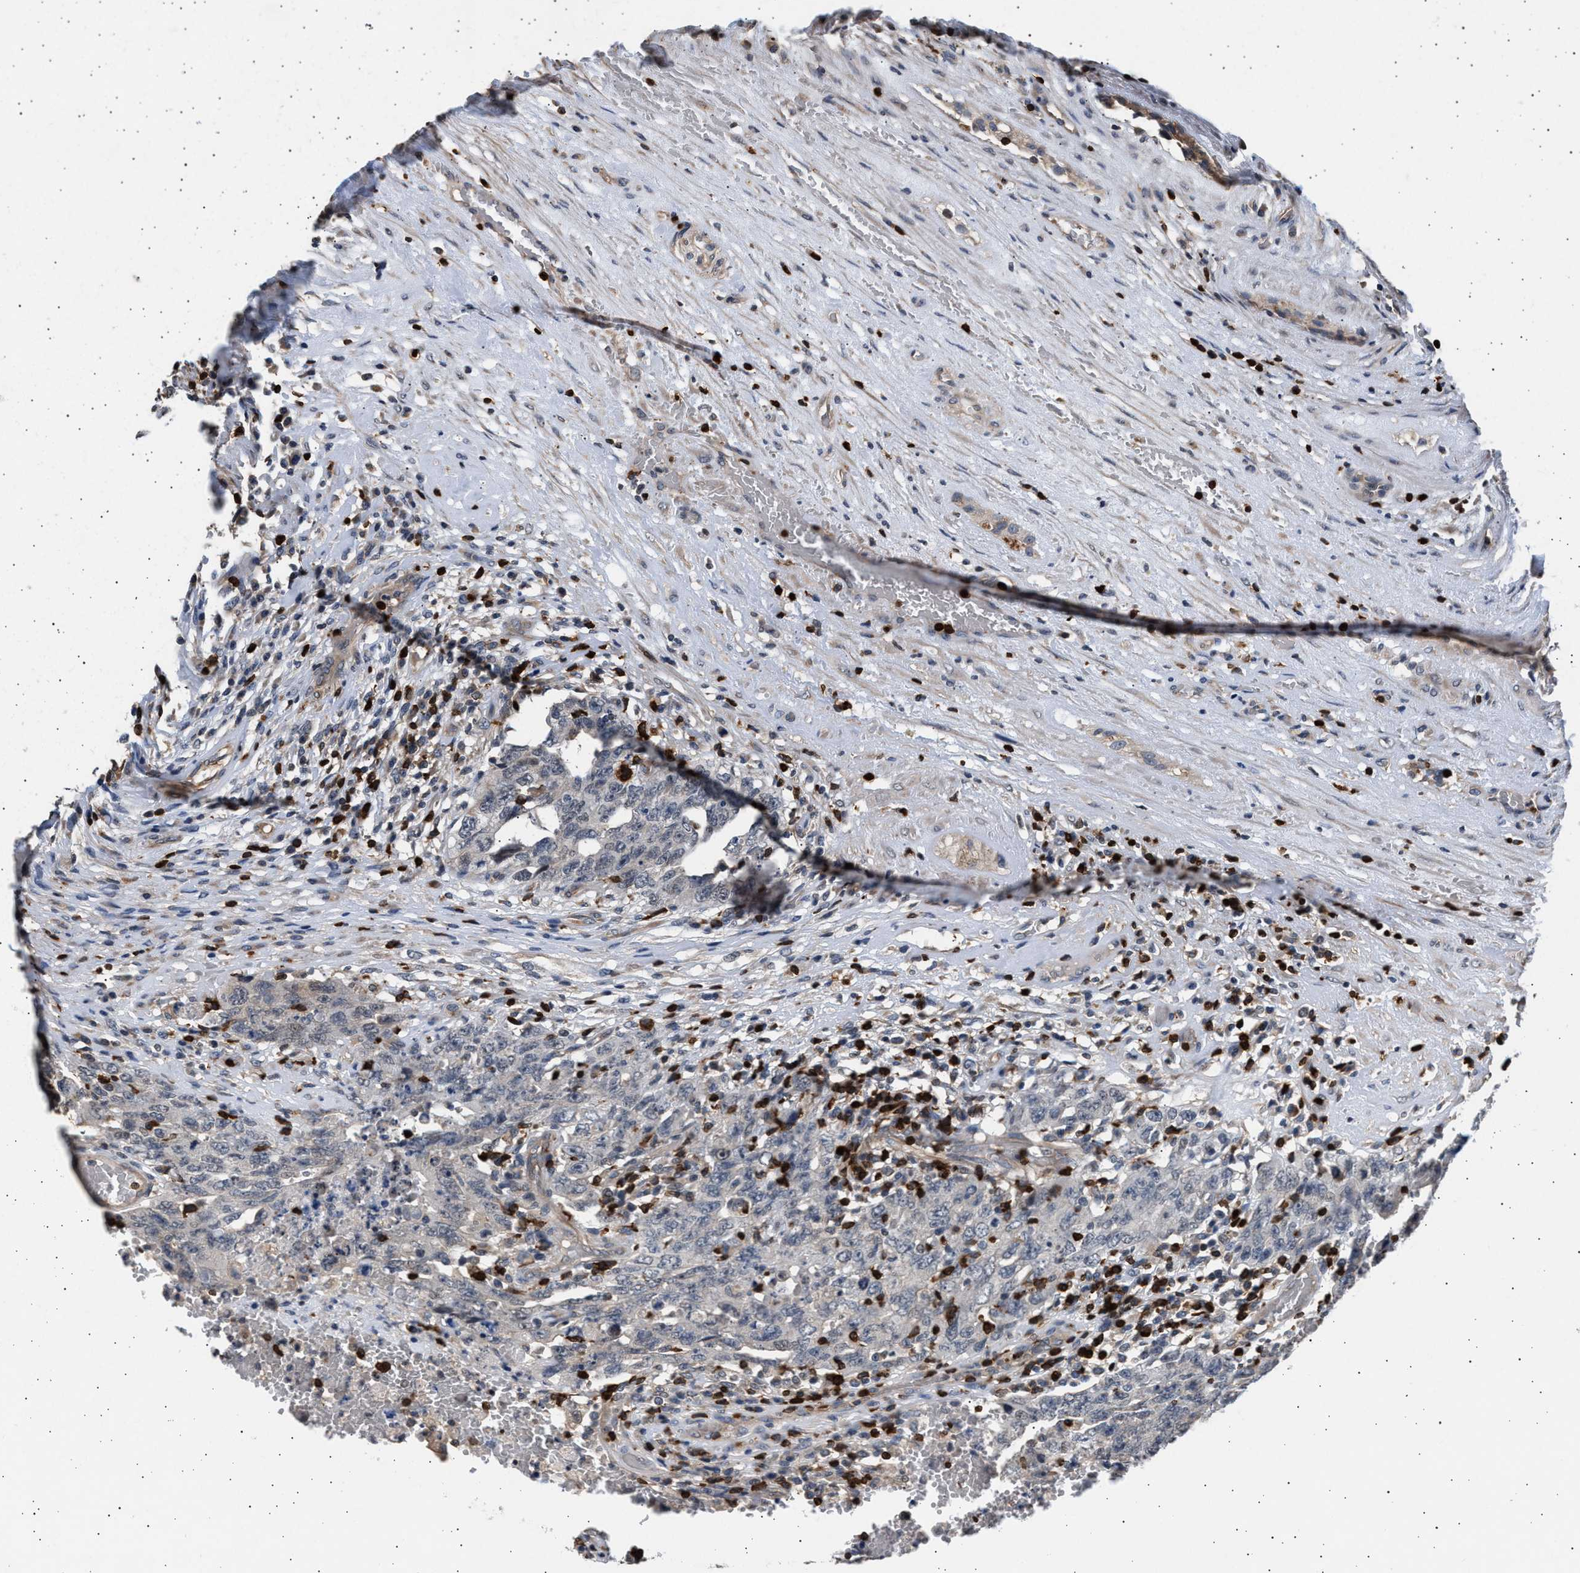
{"staining": {"intensity": "negative", "quantity": "none", "location": "none"}, "tissue": "testis cancer", "cell_type": "Tumor cells", "image_type": "cancer", "snomed": [{"axis": "morphology", "description": "Carcinoma, Embryonal, NOS"}, {"axis": "topography", "description": "Testis"}], "caption": "Tumor cells show no significant protein staining in testis cancer (embryonal carcinoma).", "gene": "GRAP2", "patient": {"sex": "male", "age": 26}}